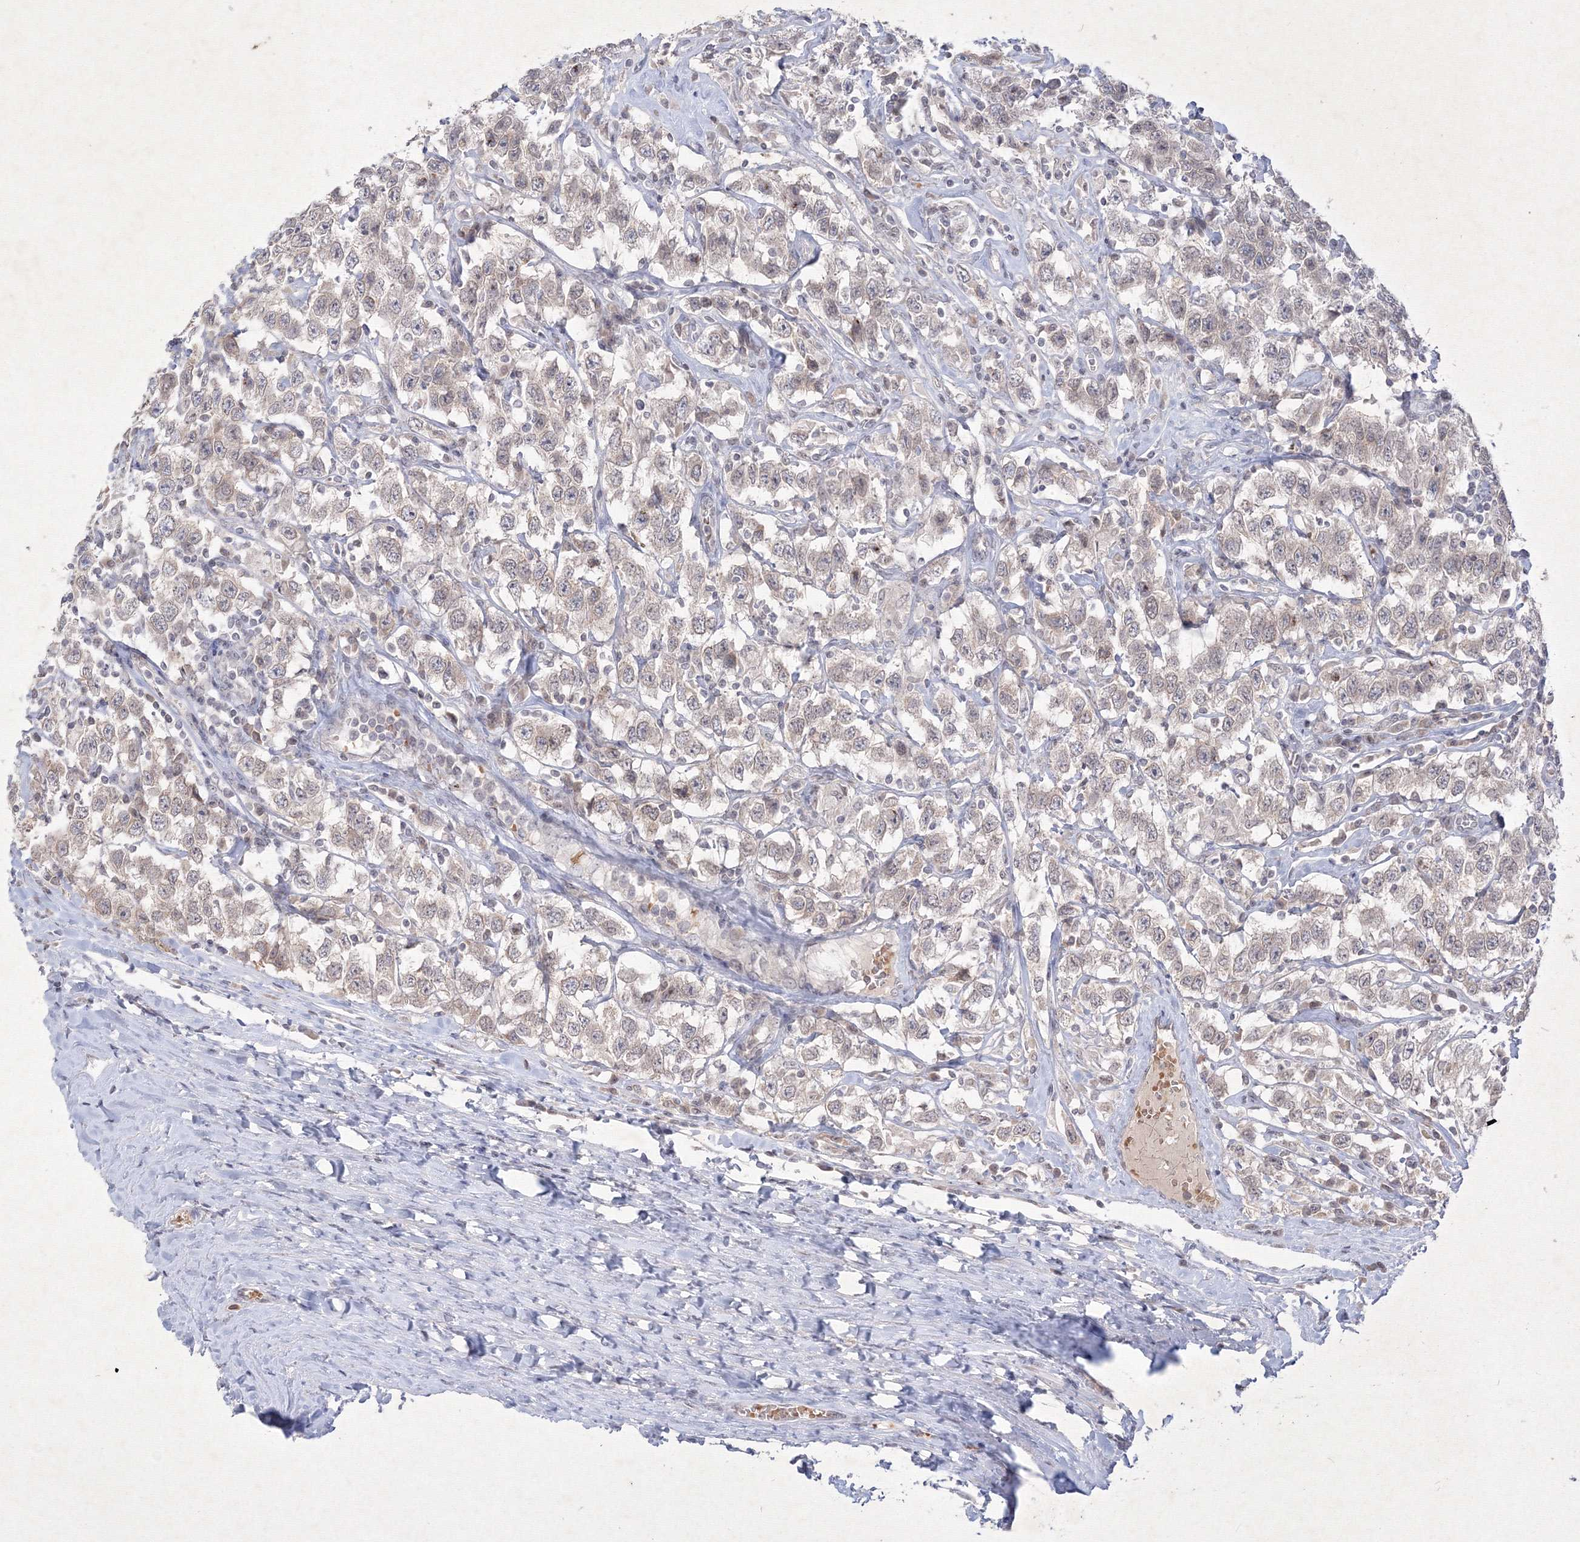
{"staining": {"intensity": "negative", "quantity": "none", "location": "none"}, "tissue": "testis cancer", "cell_type": "Tumor cells", "image_type": "cancer", "snomed": [{"axis": "morphology", "description": "Seminoma, NOS"}, {"axis": "topography", "description": "Testis"}], "caption": "Tumor cells show no significant staining in testis cancer (seminoma). (DAB immunohistochemistry, high magnification).", "gene": "NXPE3", "patient": {"sex": "male", "age": 41}}